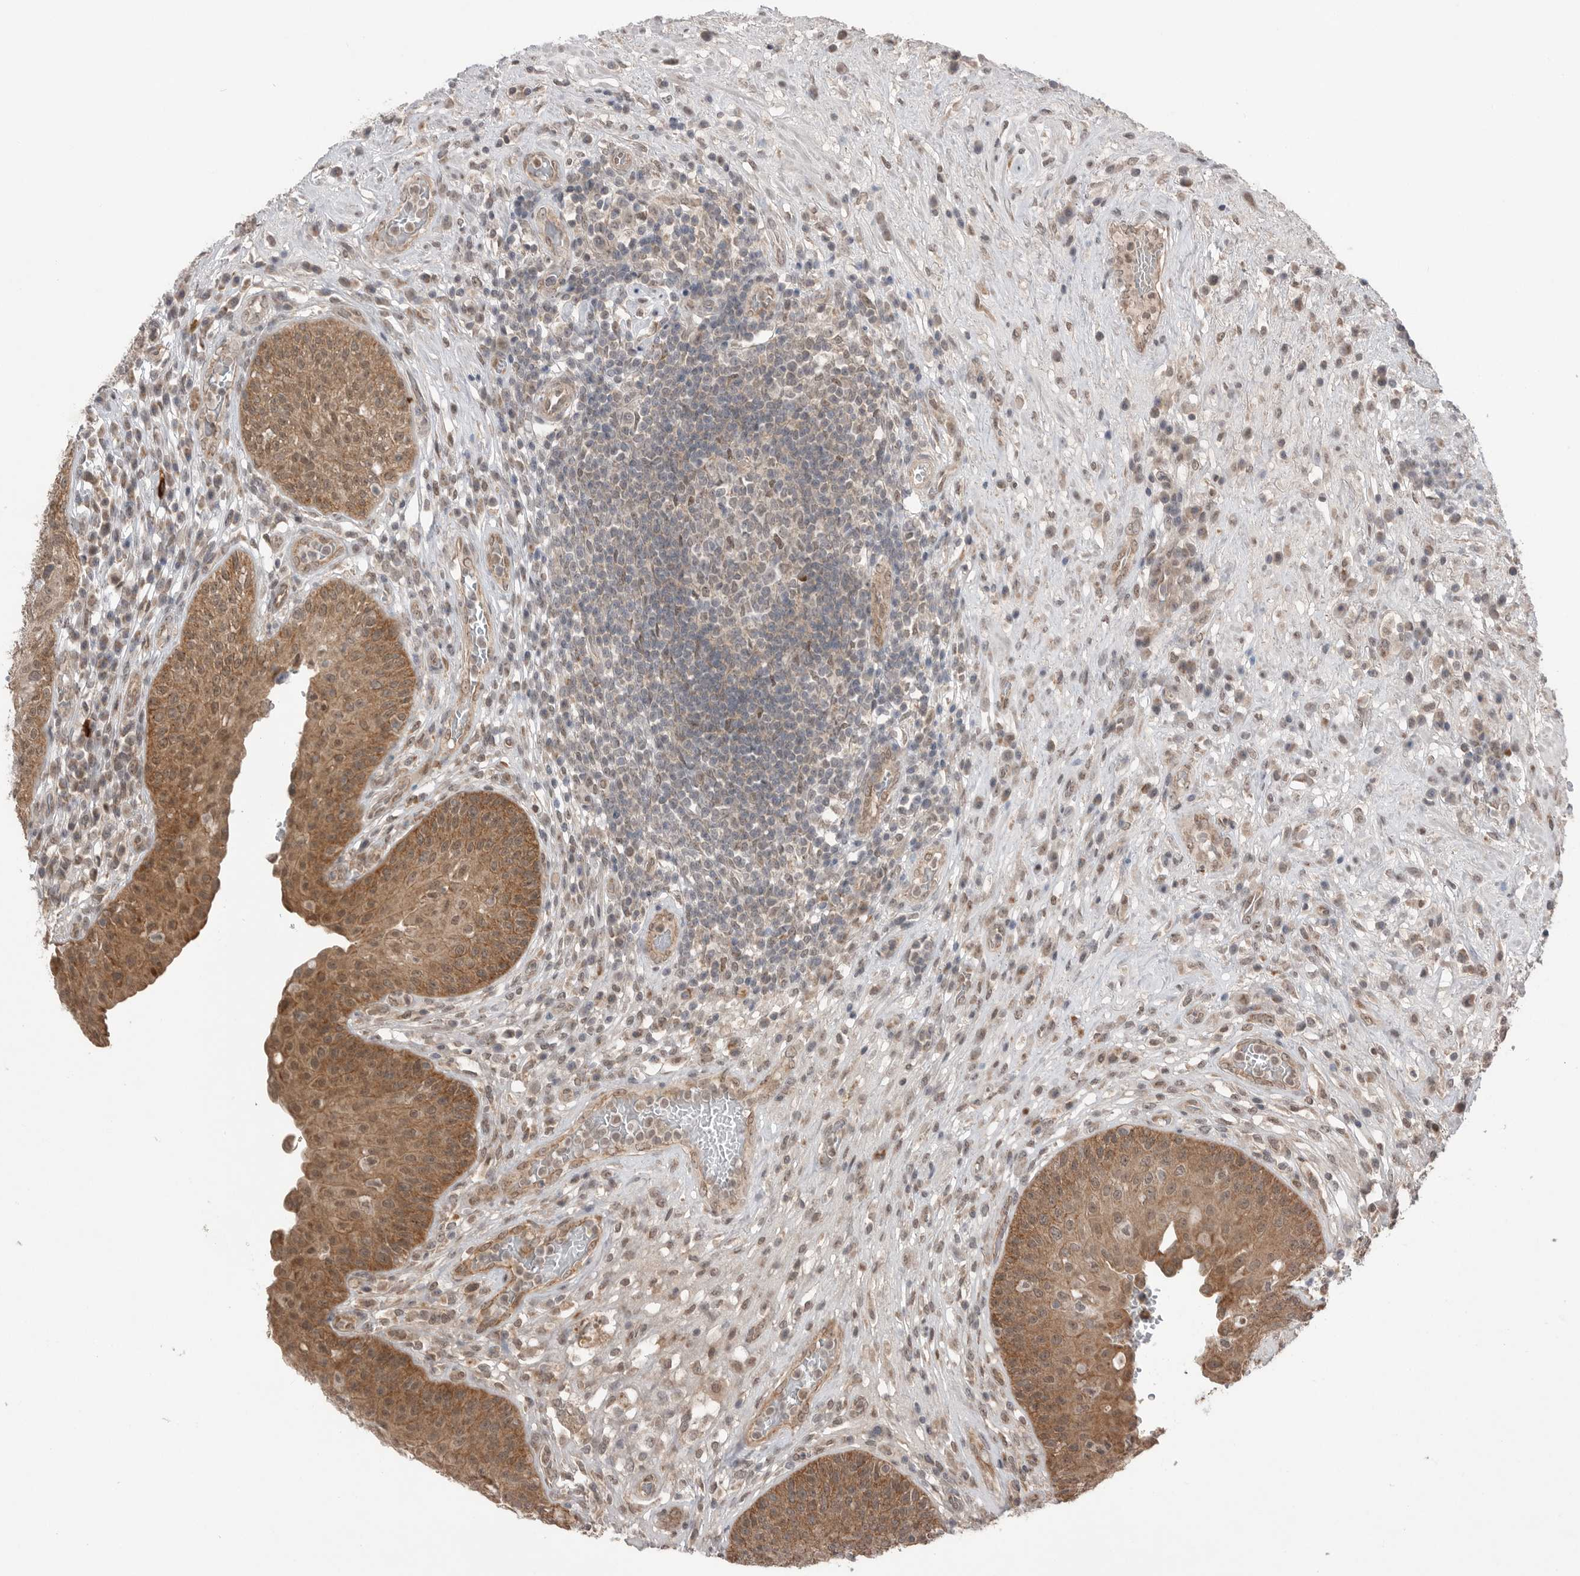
{"staining": {"intensity": "moderate", "quantity": ">75%", "location": "cytoplasmic/membranous,nuclear"}, "tissue": "urinary bladder", "cell_type": "Urothelial cells", "image_type": "normal", "snomed": [{"axis": "morphology", "description": "Normal tissue, NOS"}, {"axis": "topography", "description": "Urinary bladder"}], "caption": "IHC micrograph of normal urinary bladder stained for a protein (brown), which exhibits medium levels of moderate cytoplasmic/membranous,nuclear expression in about >75% of urothelial cells.", "gene": "NTAQ1", "patient": {"sex": "female", "age": 62}}